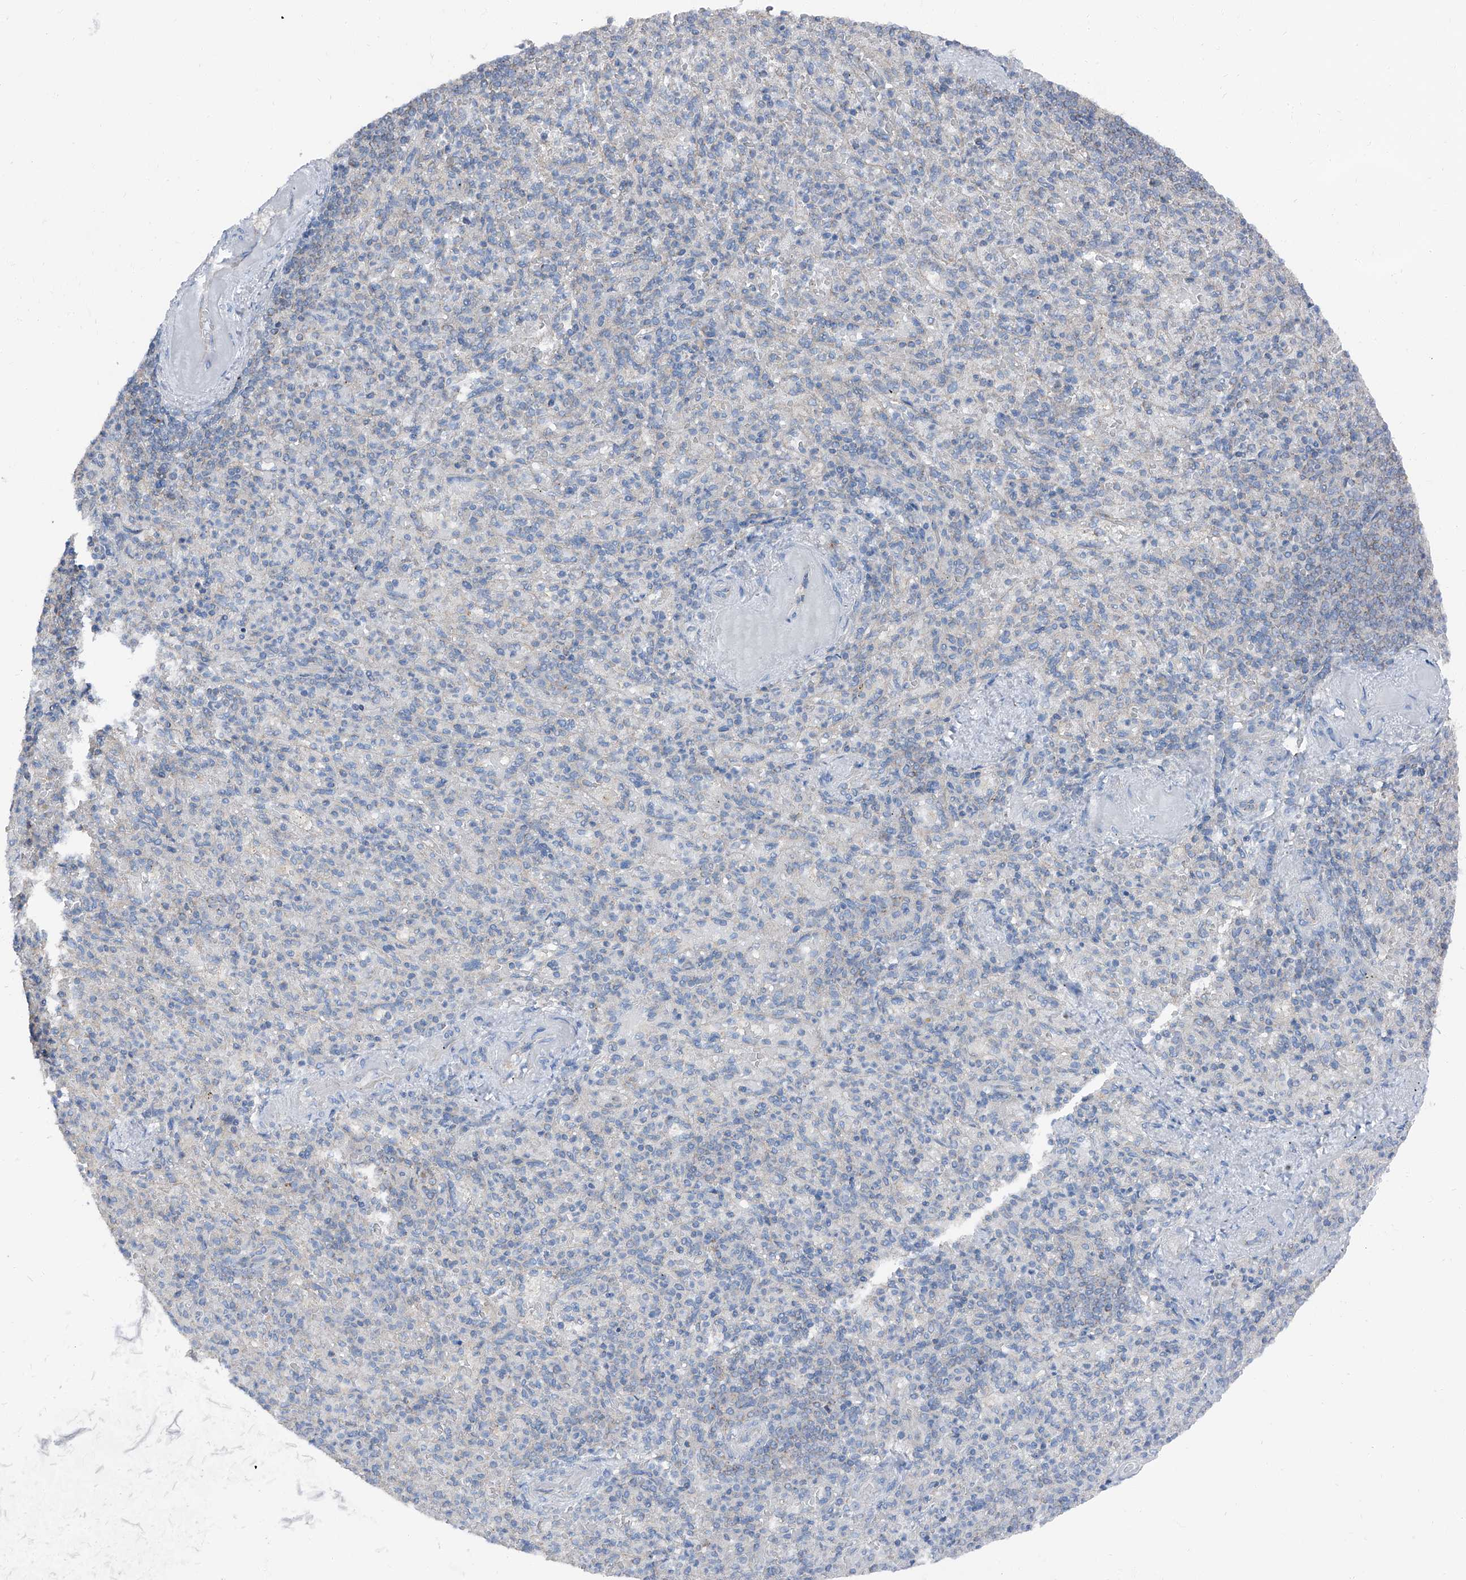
{"staining": {"intensity": "negative", "quantity": "none", "location": "none"}, "tissue": "spleen", "cell_type": "Cells in red pulp", "image_type": "normal", "snomed": [{"axis": "morphology", "description": "Normal tissue, NOS"}, {"axis": "topography", "description": "Spleen"}], "caption": "Spleen stained for a protein using immunohistochemistry displays no positivity cells in red pulp.", "gene": "GPR142", "patient": {"sex": "female", "age": 74}}